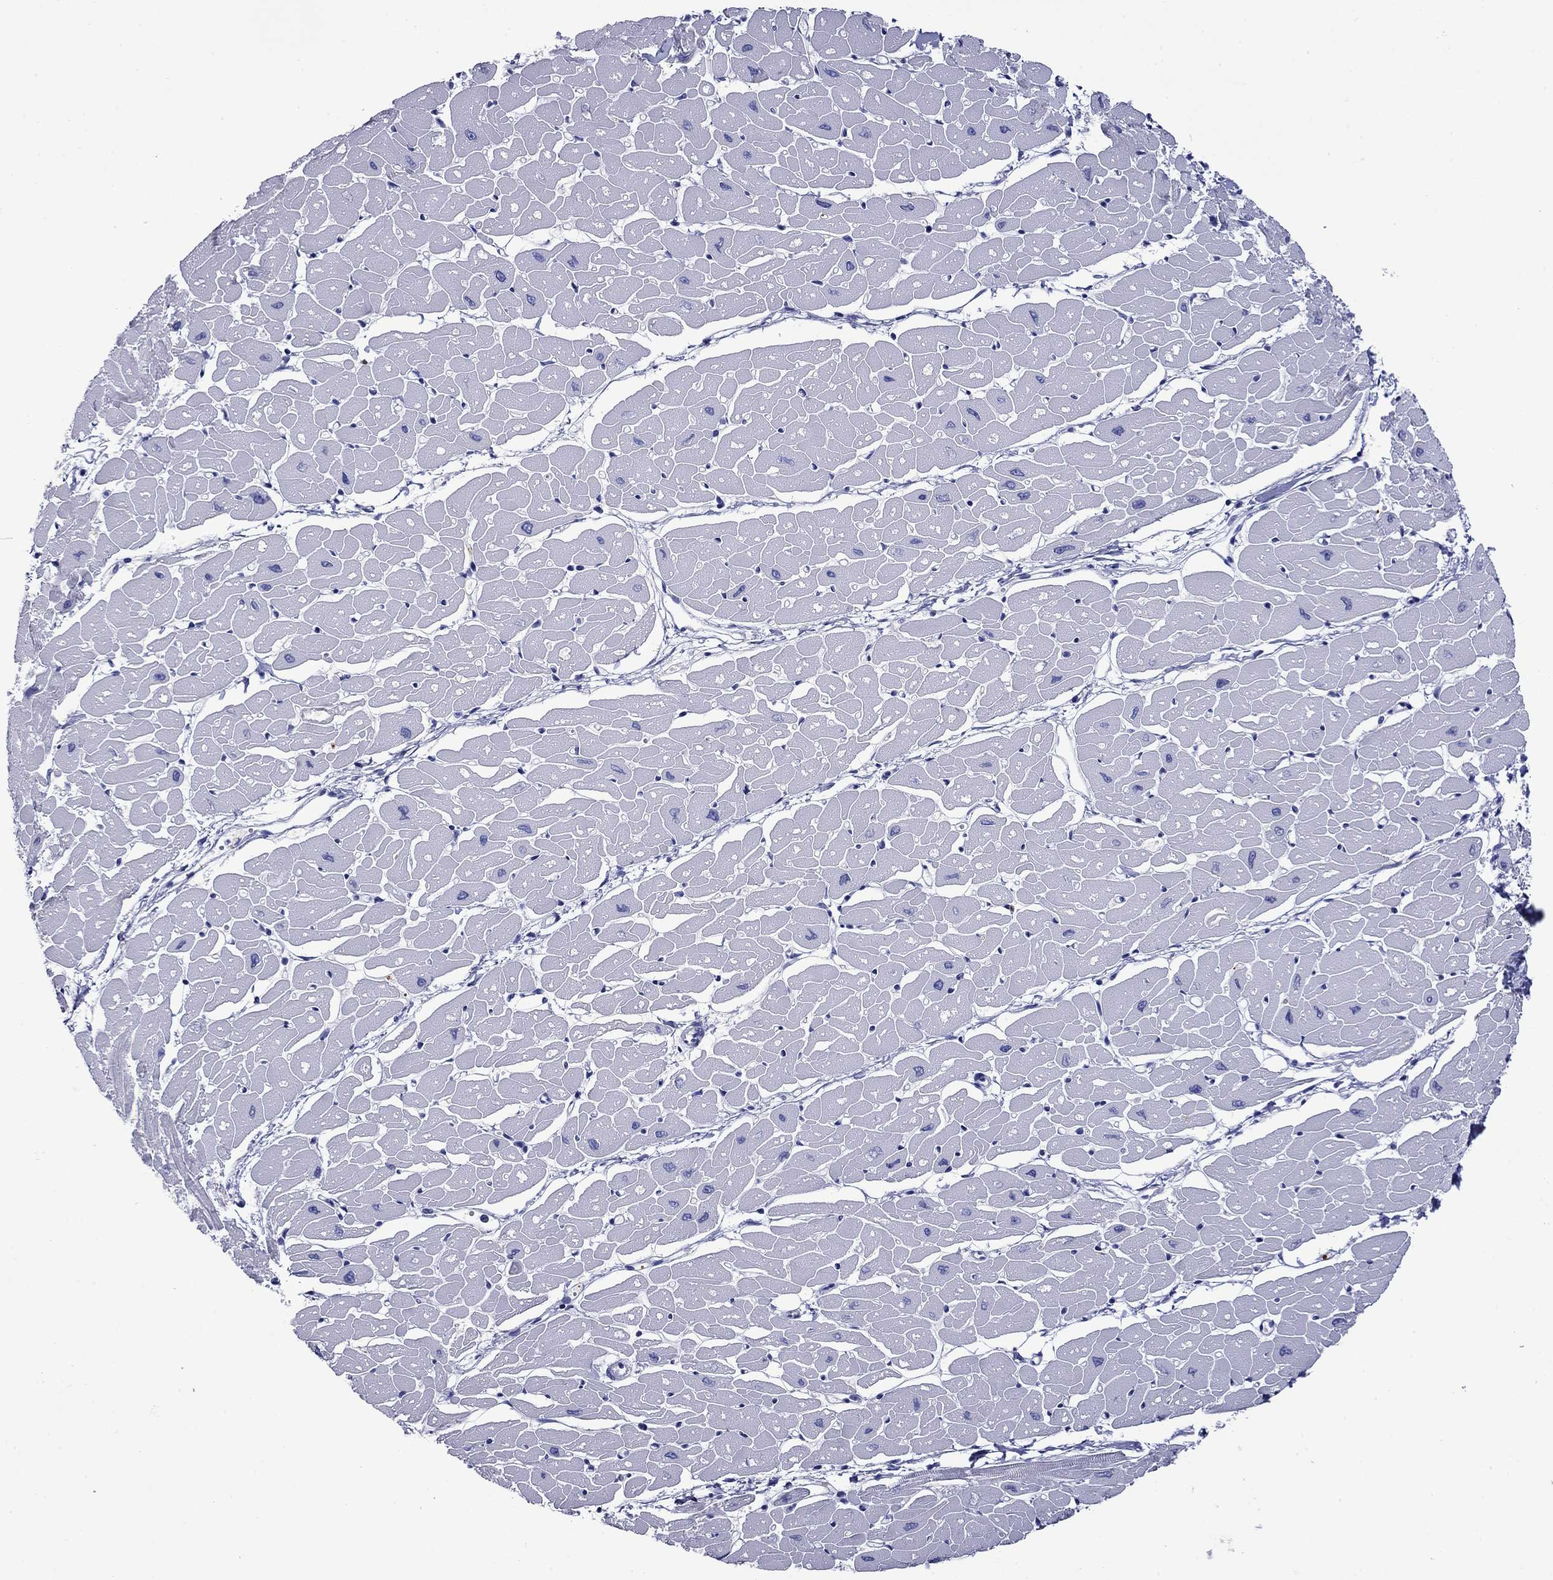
{"staining": {"intensity": "negative", "quantity": "none", "location": "none"}, "tissue": "heart muscle", "cell_type": "Cardiomyocytes", "image_type": "normal", "snomed": [{"axis": "morphology", "description": "Normal tissue, NOS"}, {"axis": "topography", "description": "Heart"}], "caption": "Image shows no significant protein expression in cardiomyocytes of normal heart muscle.", "gene": "ROM1", "patient": {"sex": "male", "age": 57}}